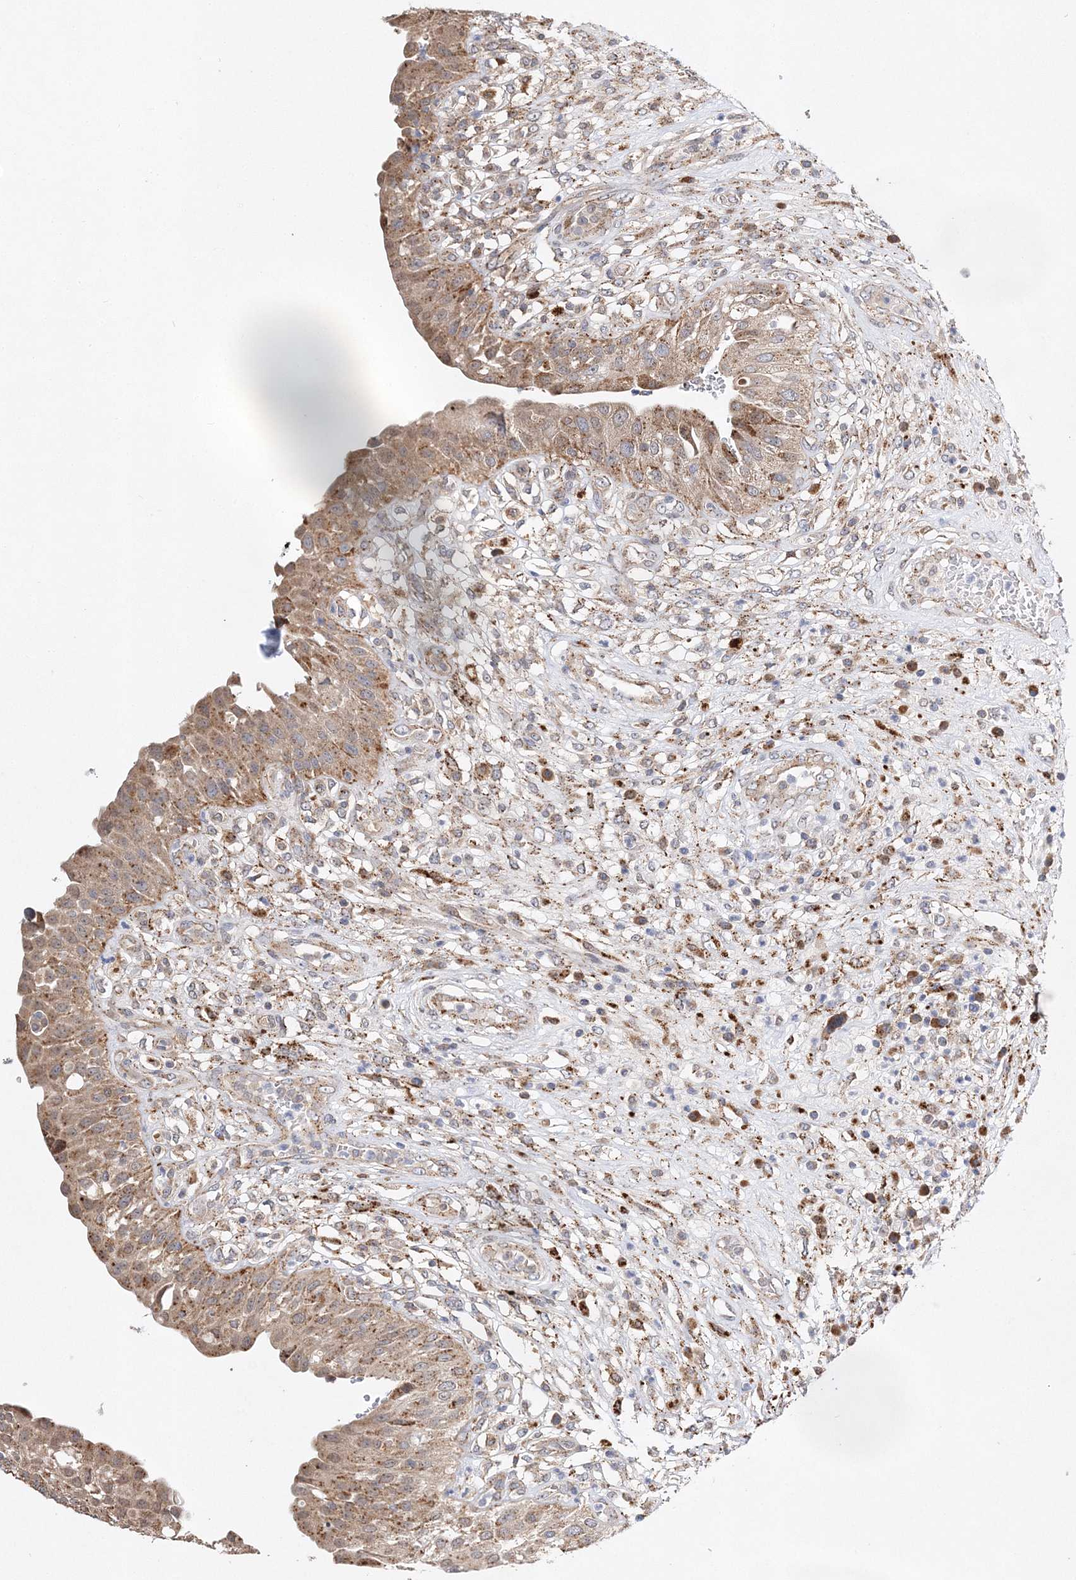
{"staining": {"intensity": "strong", "quantity": "25%-75%", "location": "cytoplasmic/membranous"}, "tissue": "urinary bladder", "cell_type": "Urothelial cells", "image_type": "normal", "snomed": [{"axis": "morphology", "description": "Normal tissue, NOS"}, {"axis": "topography", "description": "Urinary bladder"}], "caption": "Strong cytoplasmic/membranous expression for a protein is seen in about 25%-75% of urothelial cells of benign urinary bladder using IHC.", "gene": "C3orf38", "patient": {"sex": "female", "age": 62}}